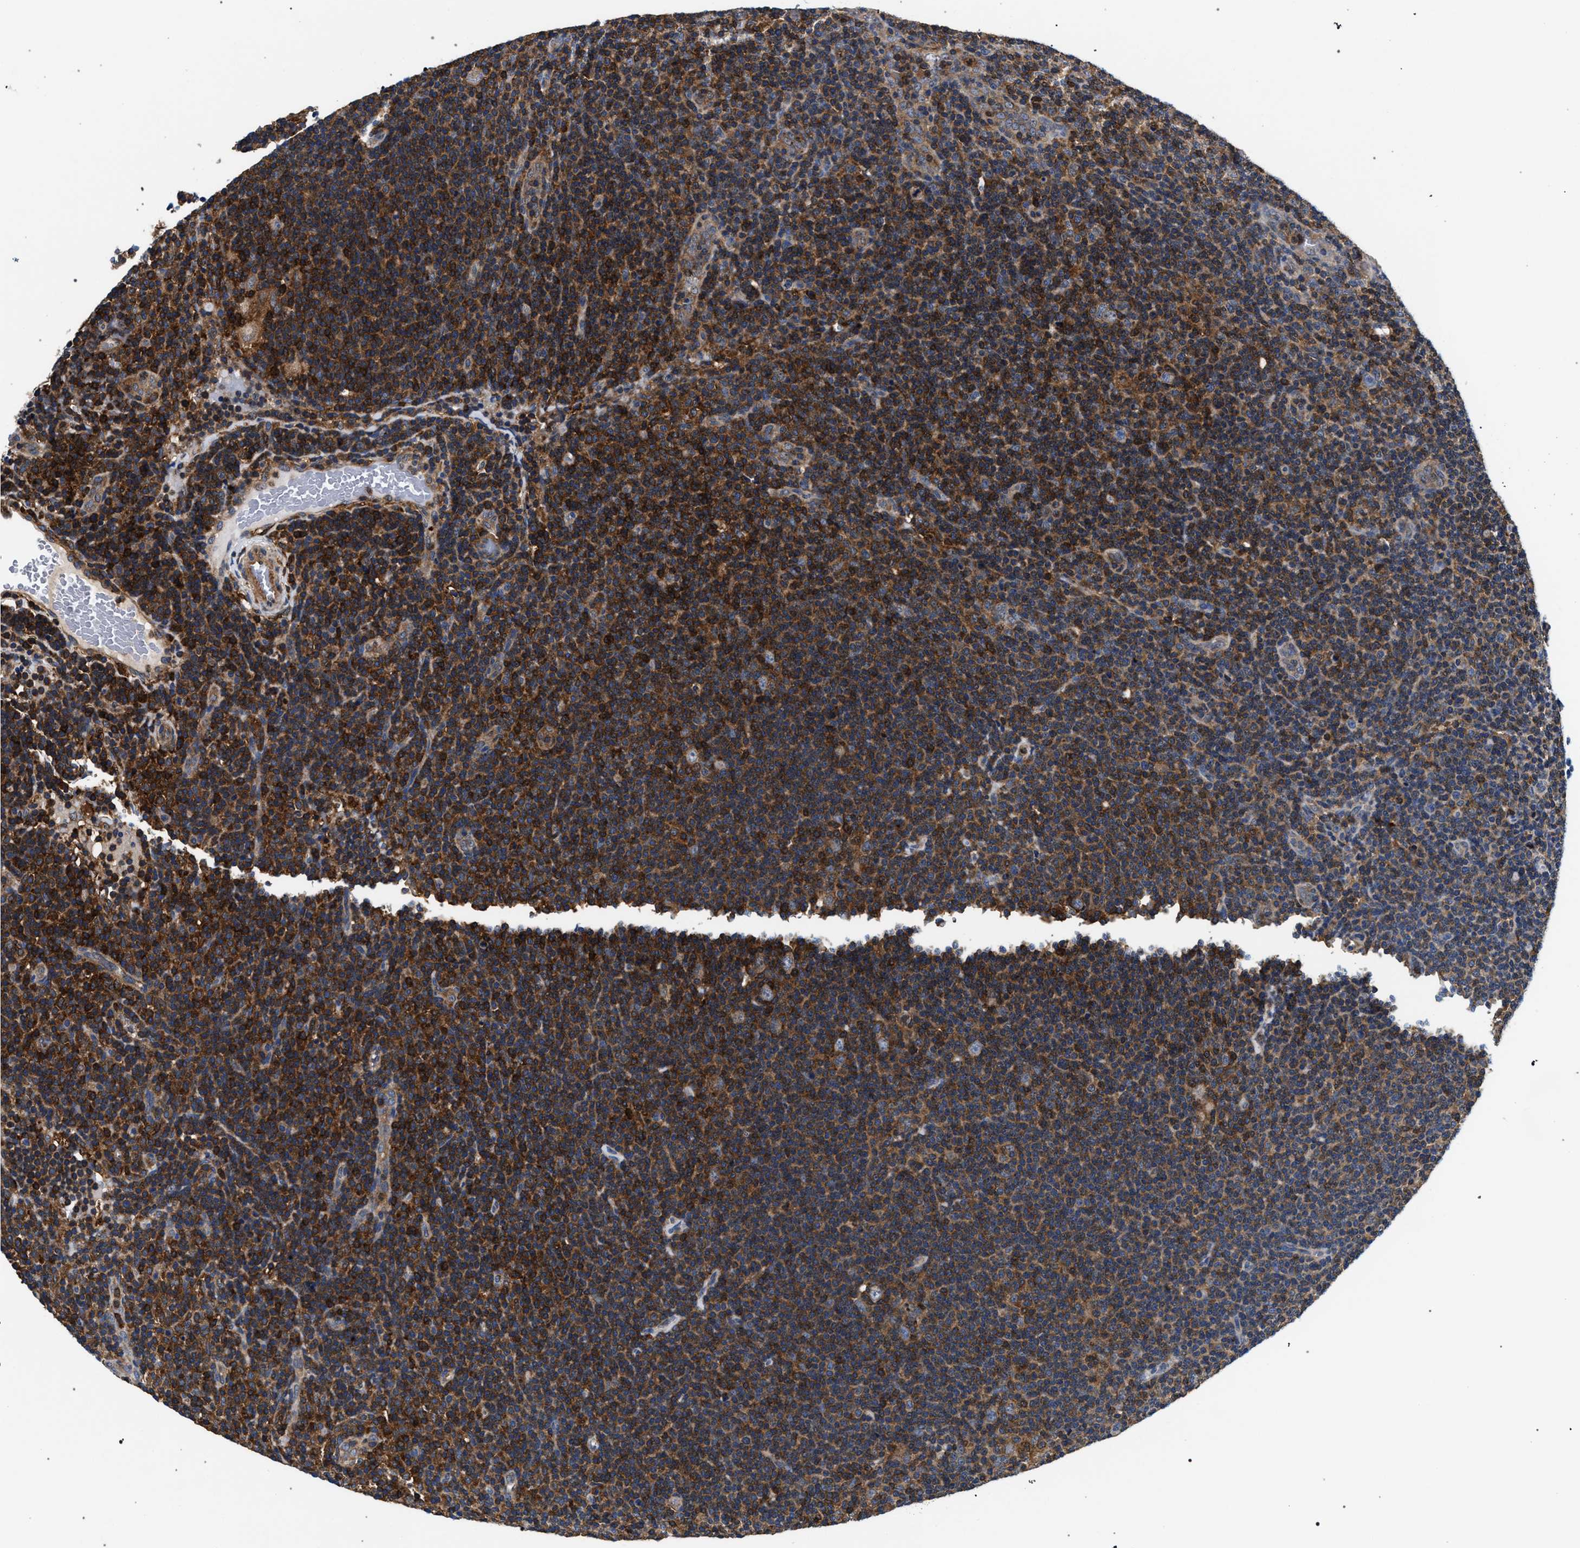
{"staining": {"intensity": "negative", "quantity": "none", "location": "none"}, "tissue": "lymphoma", "cell_type": "Tumor cells", "image_type": "cancer", "snomed": [{"axis": "morphology", "description": "Hodgkin's disease, NOS"}, {"axis": "topography", "description": "Lymph node"}], "caption": "Immunohistochemistry (IHC) micrograph of neoplastic tissue: human Hodgkin's disease stained with DAB shows no significant protein expression in tumor cells.", "gene": "LASP1", "patient": {"sex": "female", "age": 57}}